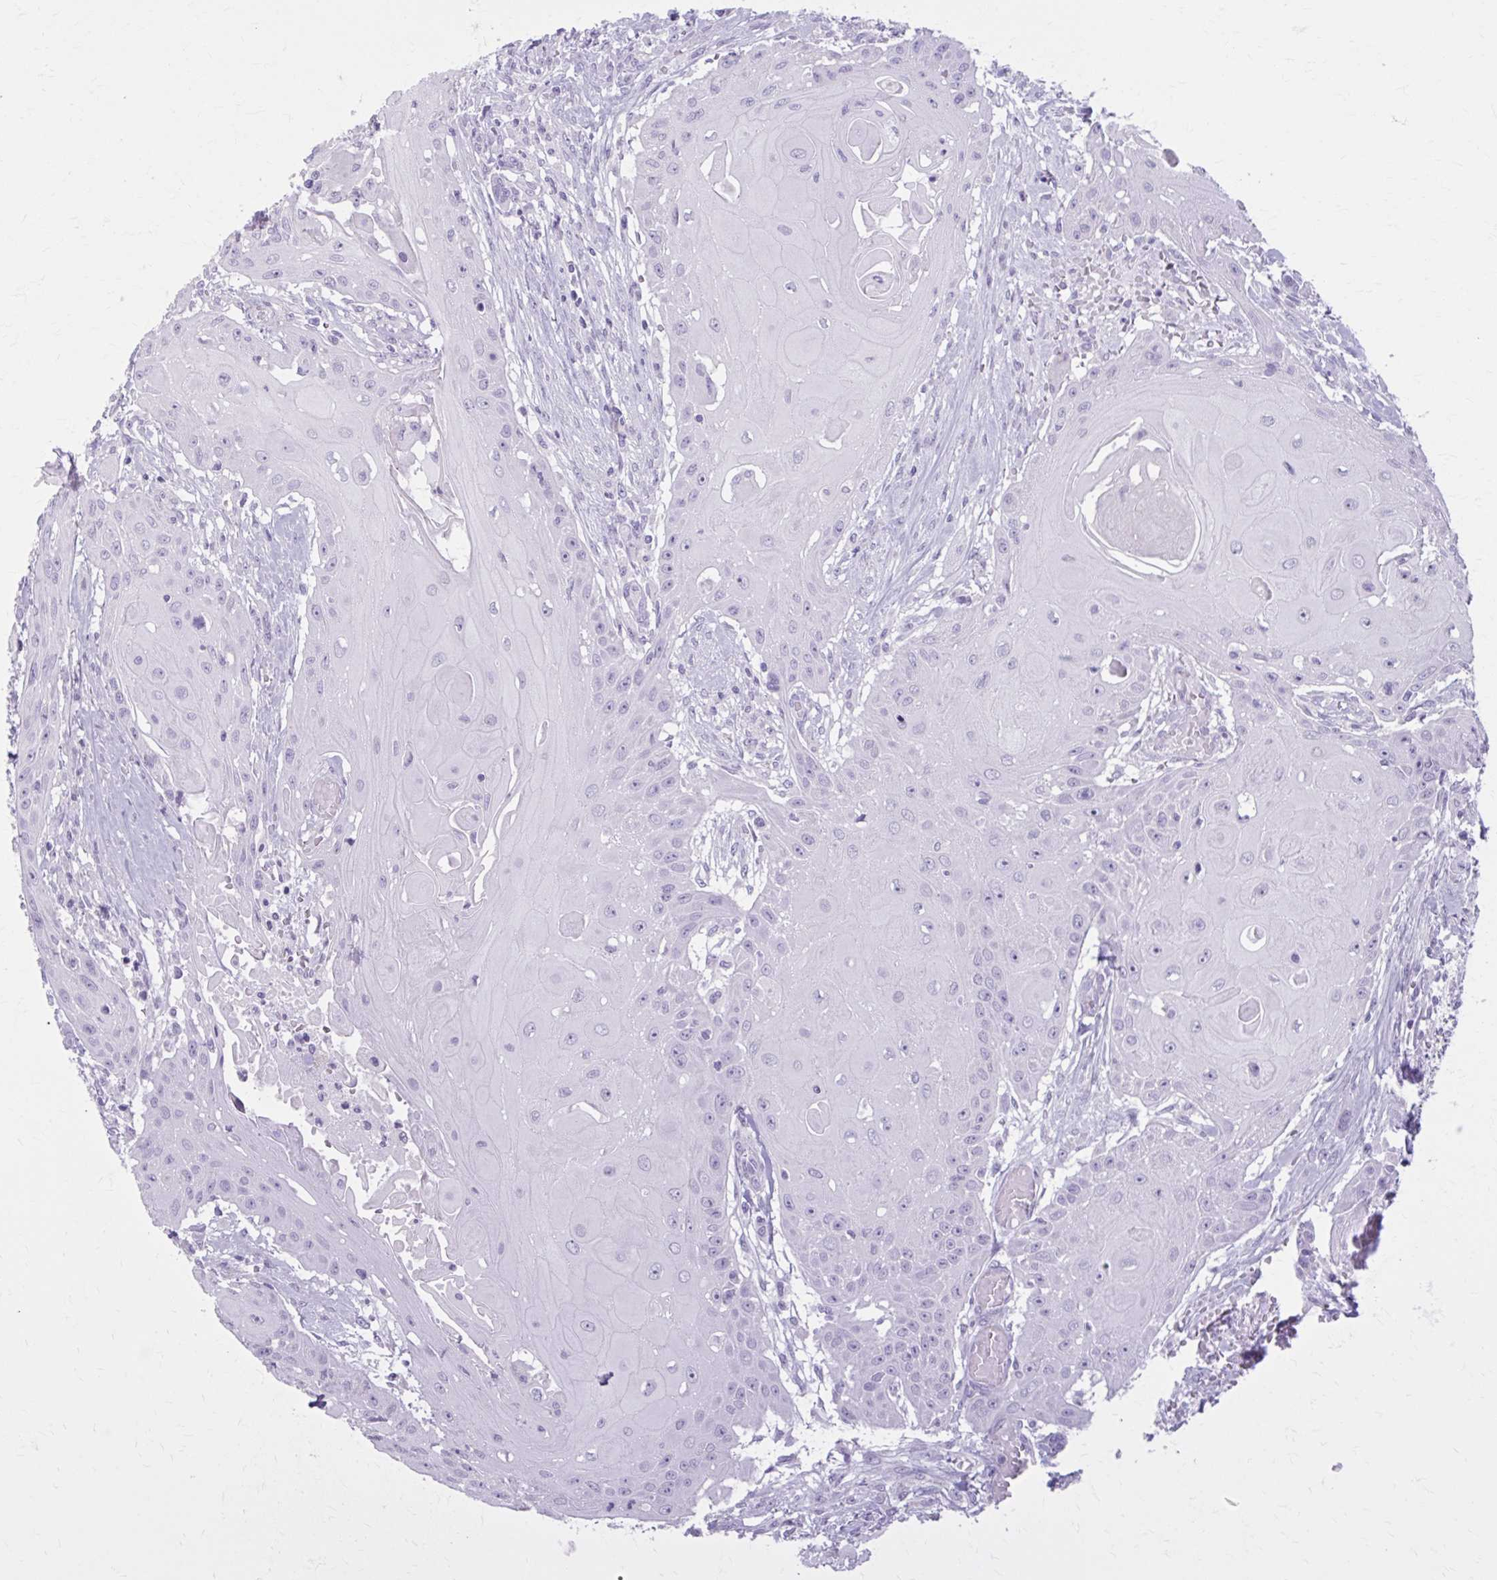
{"staining": {"intensity": "negative", "quantity": "none", "location": "none"}, "tissue": "head and neck cancer", "cell_type": "Tumor cells", "image_type": "cancer", "snomed": [{"axis": "morphology", "description": "Squamous cell carcinoma, NOS"}, {"axis": "topography", "description": "Oral tissue"}, {"axis": "topography", "description": "Head-Neck"}, {"axis": "topography", "description": "Neck, NOS"}], "caption": "Tumor cells are negative for protein expression in human head and neck squamous cell carcinoma.", "gene": "OR4B1", "patient": {"sex": "female", "age": 55}}